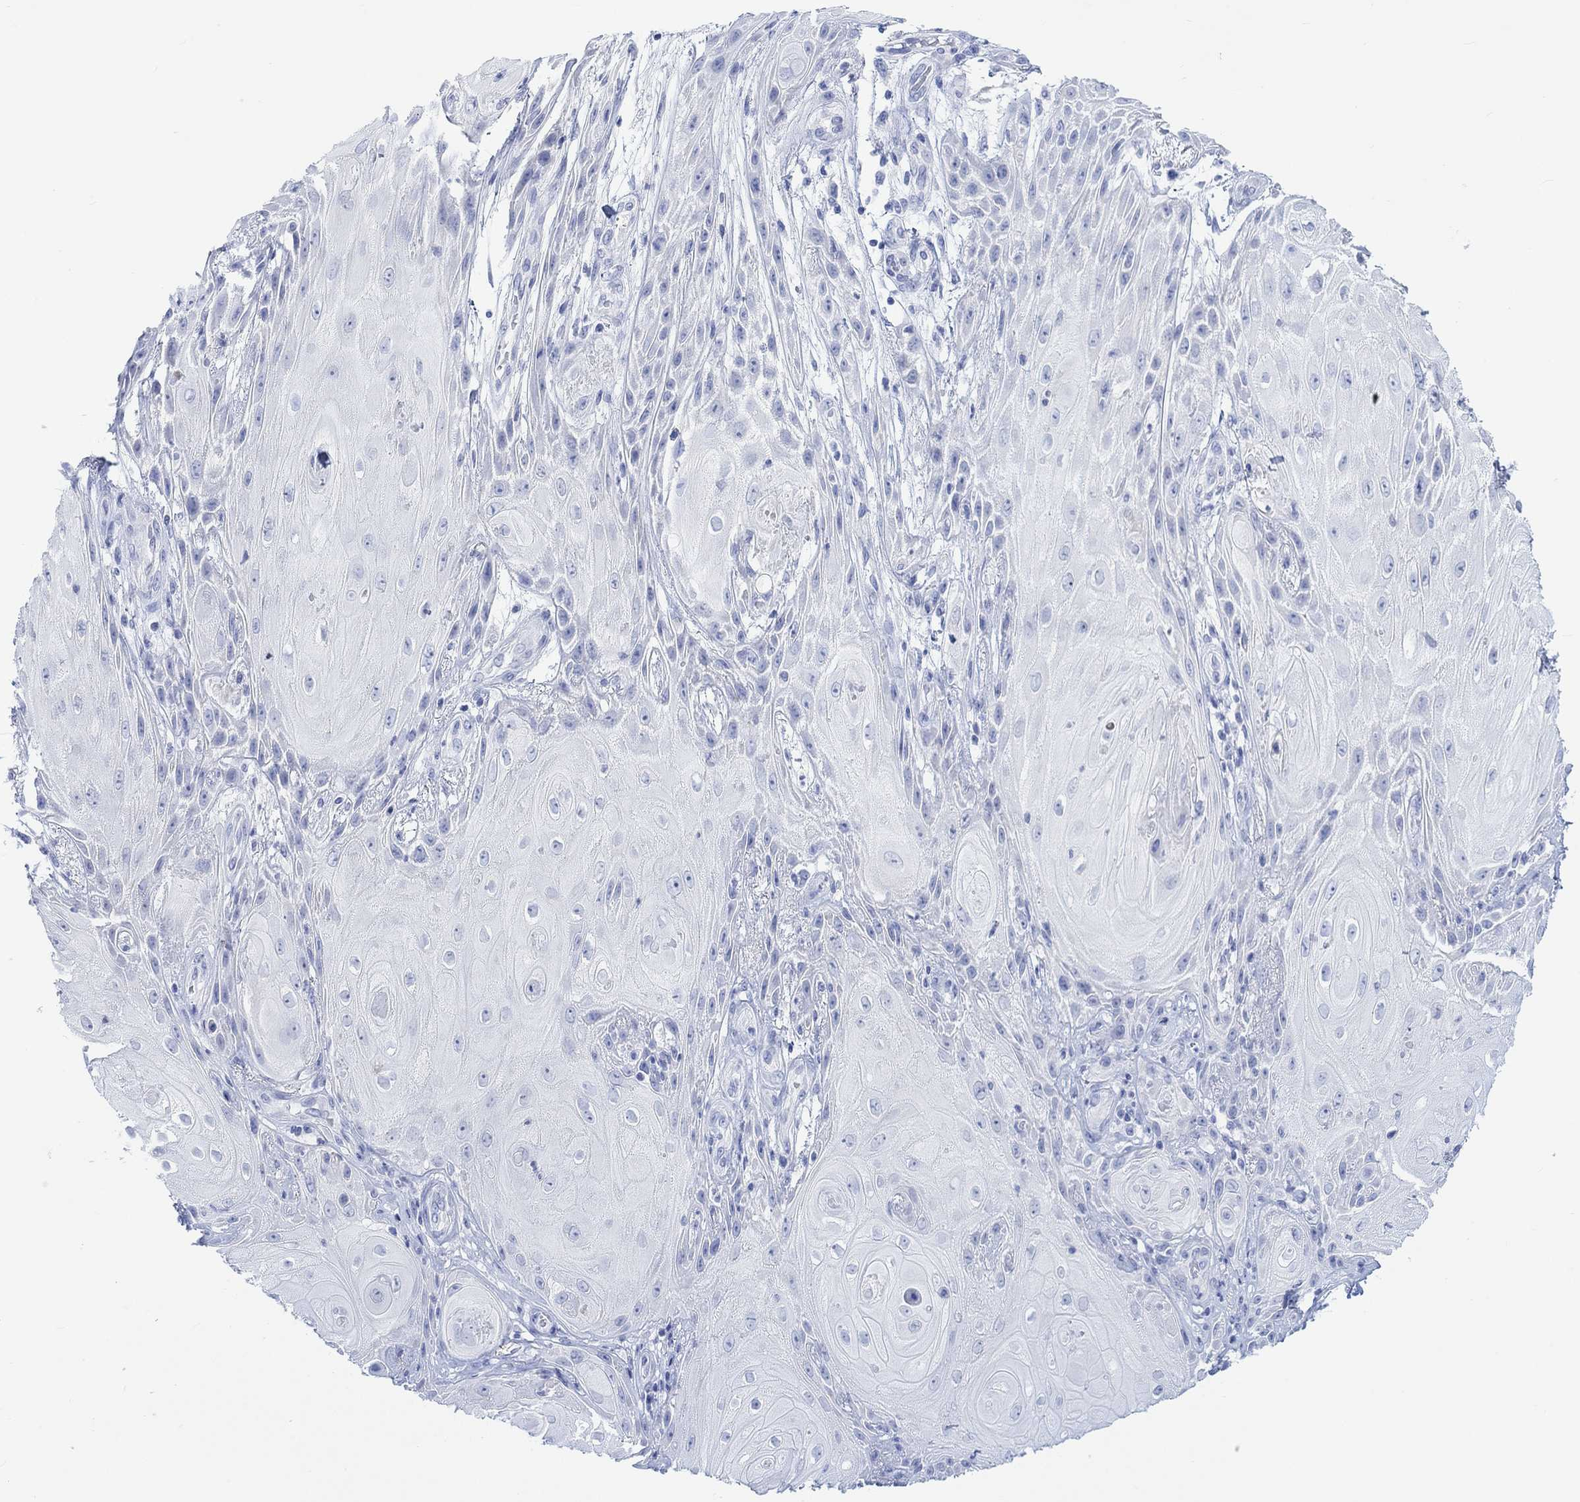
{"staining": {"intensity": "negative", "quantity": "none", "location": "none"}, "tissue": "skin cancer", "cell_type": "Tumor cells", "image_type": "cancer", "snomed": [{"axis": "morphology", "description": "Squamous cell carcinoma, NOS"}, {"axis": "topography", "description": "Skin"}], "caption": "Immunohistochemical staining of human skin squamous cell carcinoma reveals no significant staining in tumor cells.", "gene": "CALCA", "patient": {"sex": "male", "age": 62}}